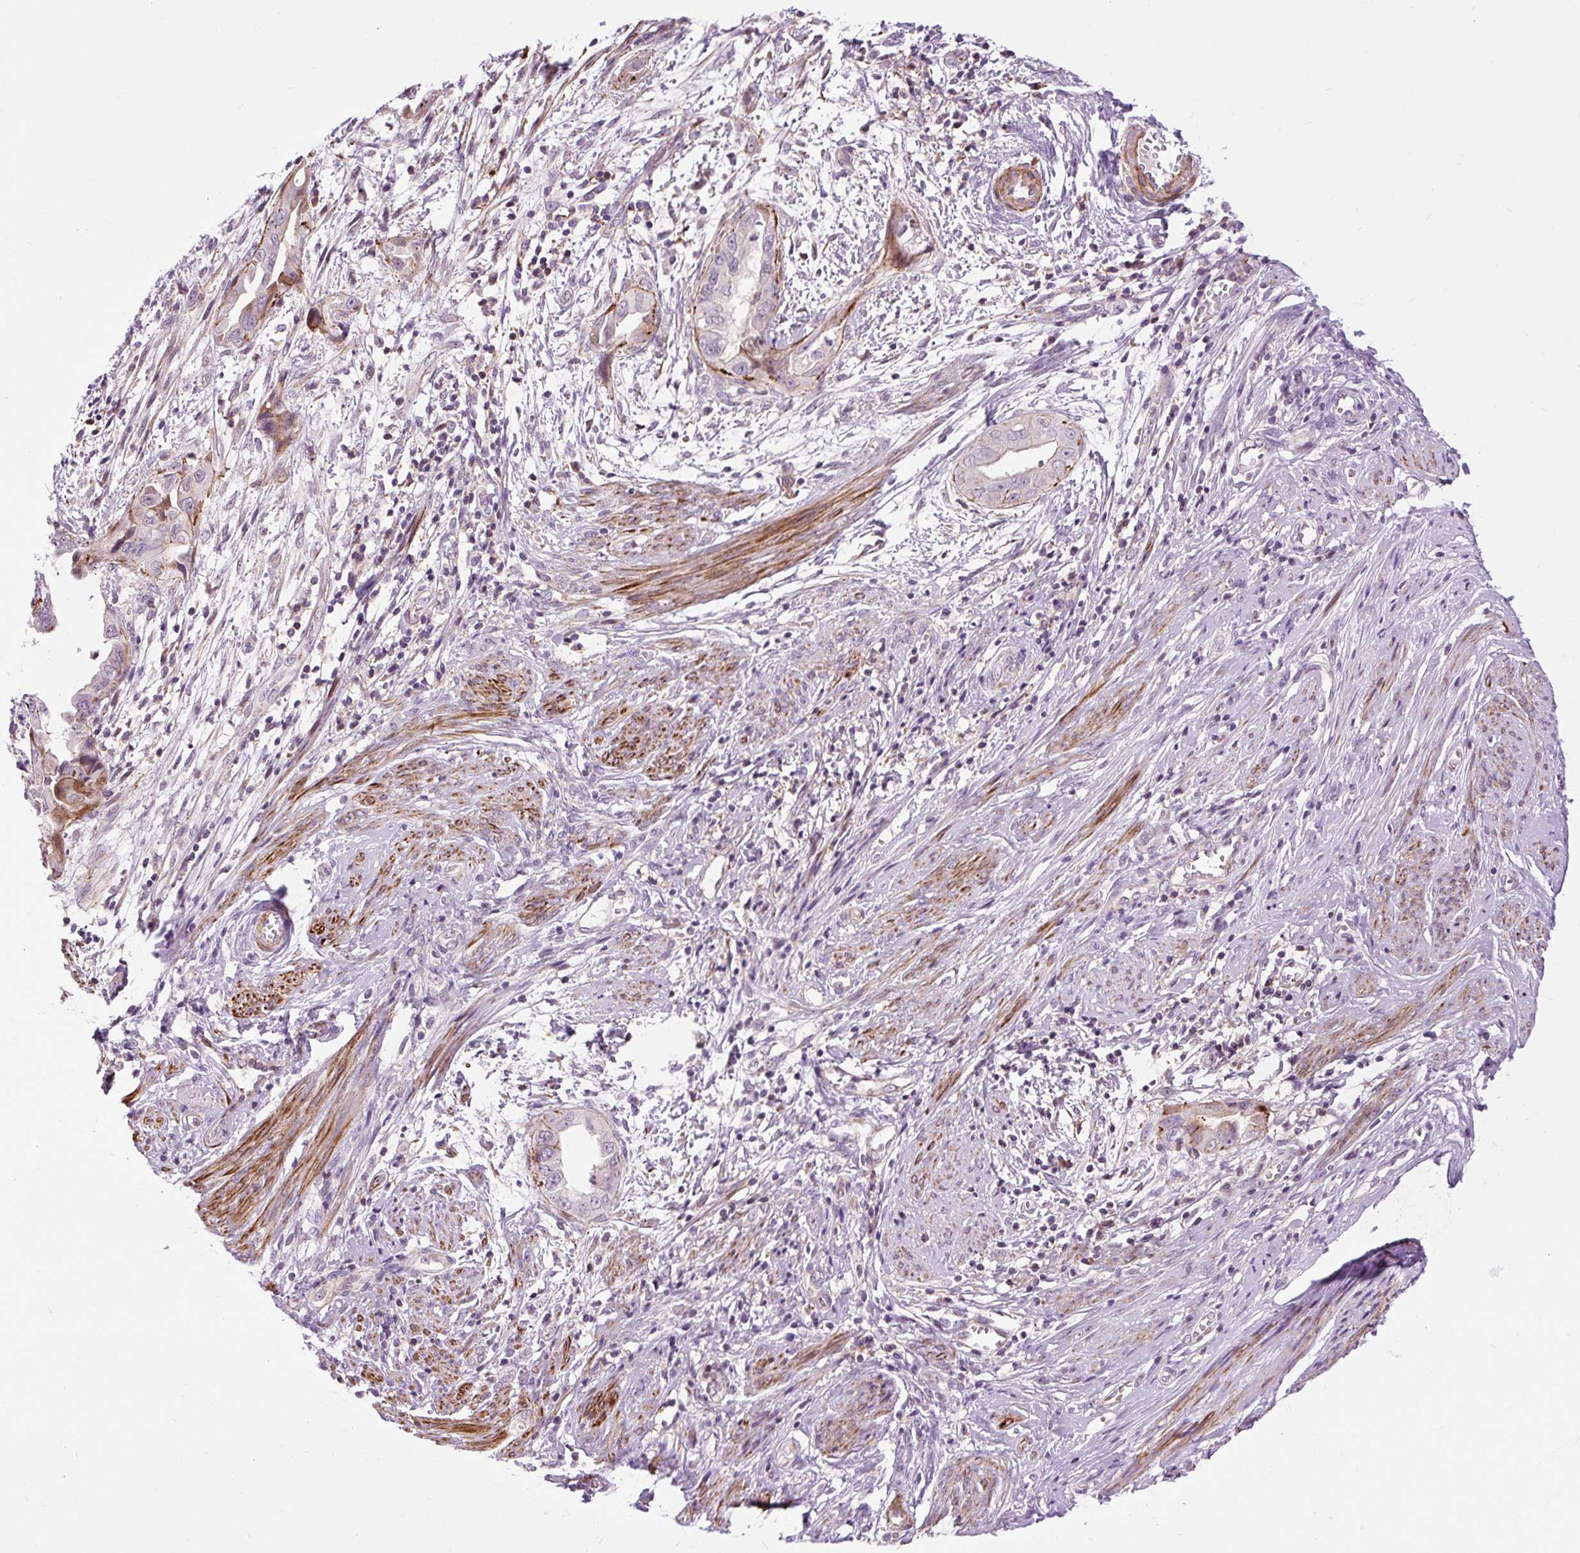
{"staining": {"intensity": "moderate", "quantity": "<25%", "location": "cytoplasmic/membranous"}, "tissue": "endometrial cancer", "cell_type": "Tumor cells", "image_type": "cancer", "snomed": [{"axis": "morphology", "description": "Adenocarcinoma, NOS"}, {"axis": "topography", "description": "Endometrium"}], "caption": "A photomicrograph showing moderate cytoplasmic/membranous expression in about <25% of tumor cells in endometrial adenocarcinoma, as visualized by brown immunohistochemical staining.", "gene": "ZNF197", "patient": {"sex": "female", "age": 57}}